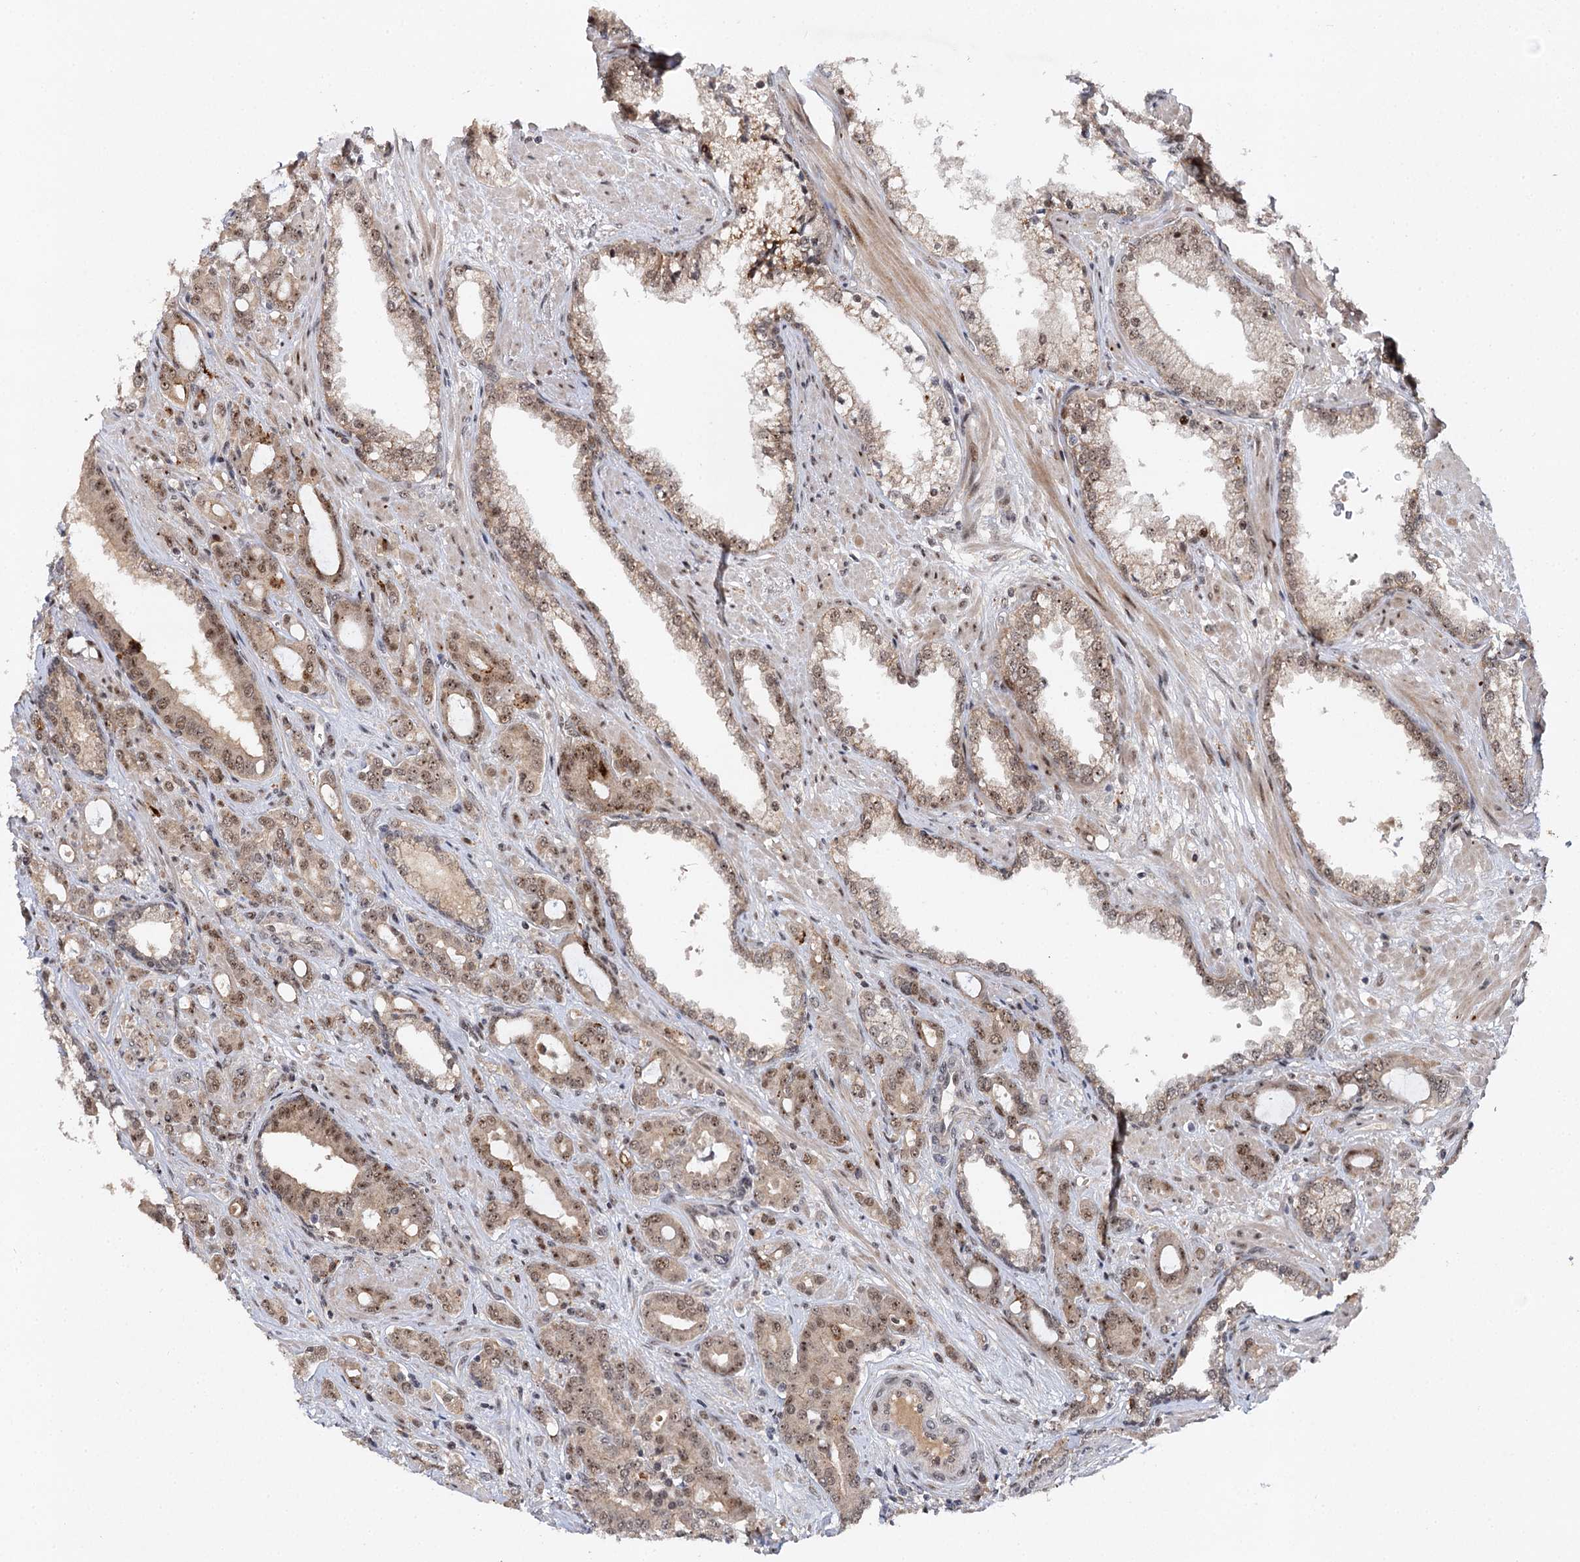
{"staining": {"intensity": "moderate", "quantity": ">75%", "location": "nuclear"}, "tissue": "prostate cancer", "cell_type": "Tumor cells", "image_type": "cancer", "snomed": [{"axis": "morphology", "description": "Adenocarcinoma, High grade"}, {"axis": "topography", "description": "Prostate"}], "caption": "Adenocarcinoma (high-grade) (prostate) stained for a protein (brown) reveals moderate nuclear positive positivity in approximately >75% of tumor cells.", "gene": "BUD13", "patient": {"sex": "male", "age": 72}}